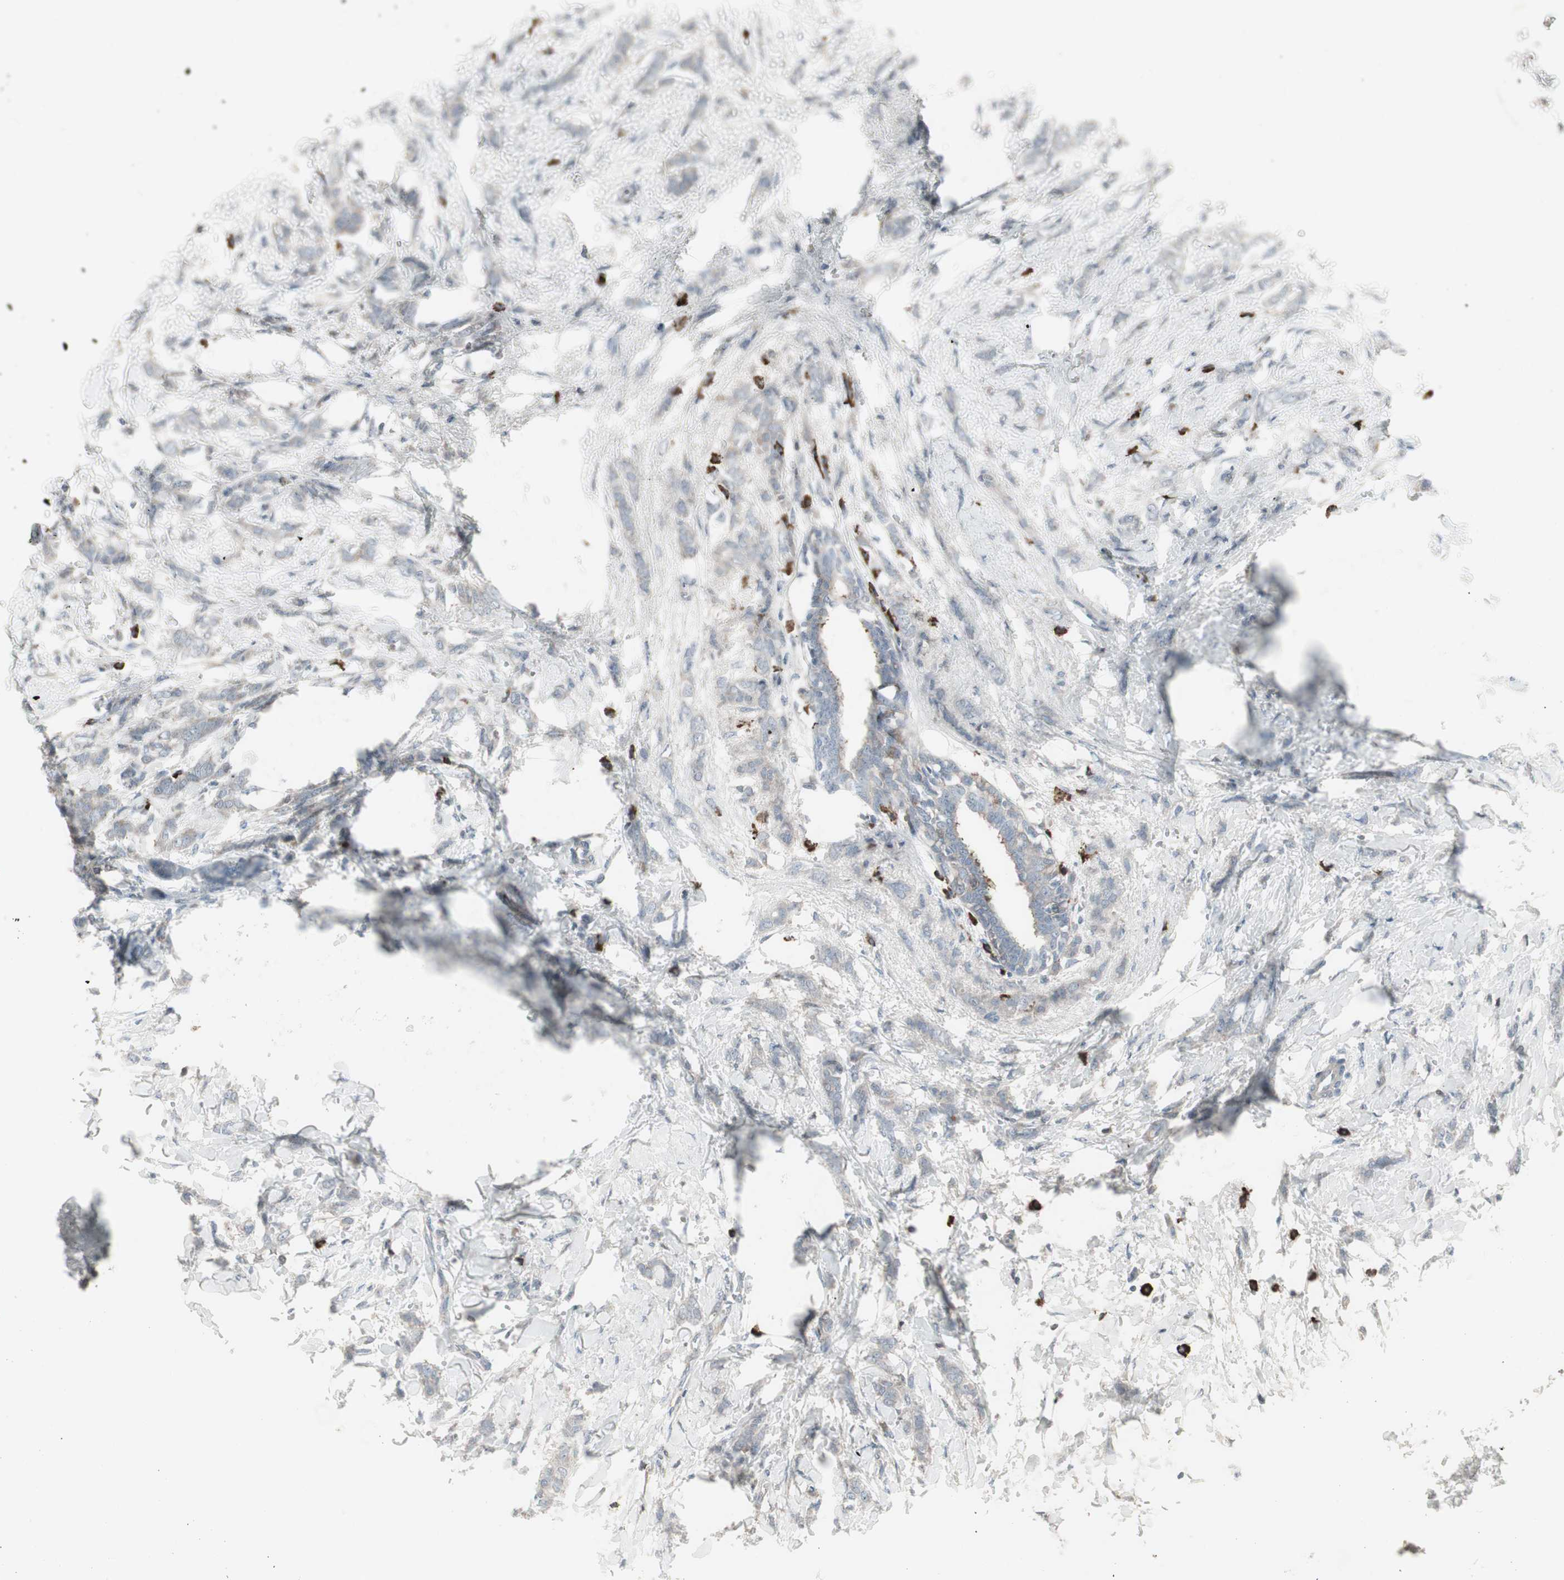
{"staining": {"intensity": "weak", "quantity": "<25%", "location": "cytoplasmic/membranous"}, "tissue": "breast cancer", "cell_type": "Tumor cells", "image_type": "cancer", "snomed": [{"axis": "morphology", "description": "Lobular carcinoma, in situ"}, {"axis": "morphology", "description": "Lobular carcinoma"}, {"axis": "topography", "description": "Breast"}], "caption": "Histopathology image shows no significant protein expression in tumor cells of breast cancer (lobular carcinoma).", "gene": "ZSCAN32", "patient": {"sex": "female", "age": 41}}